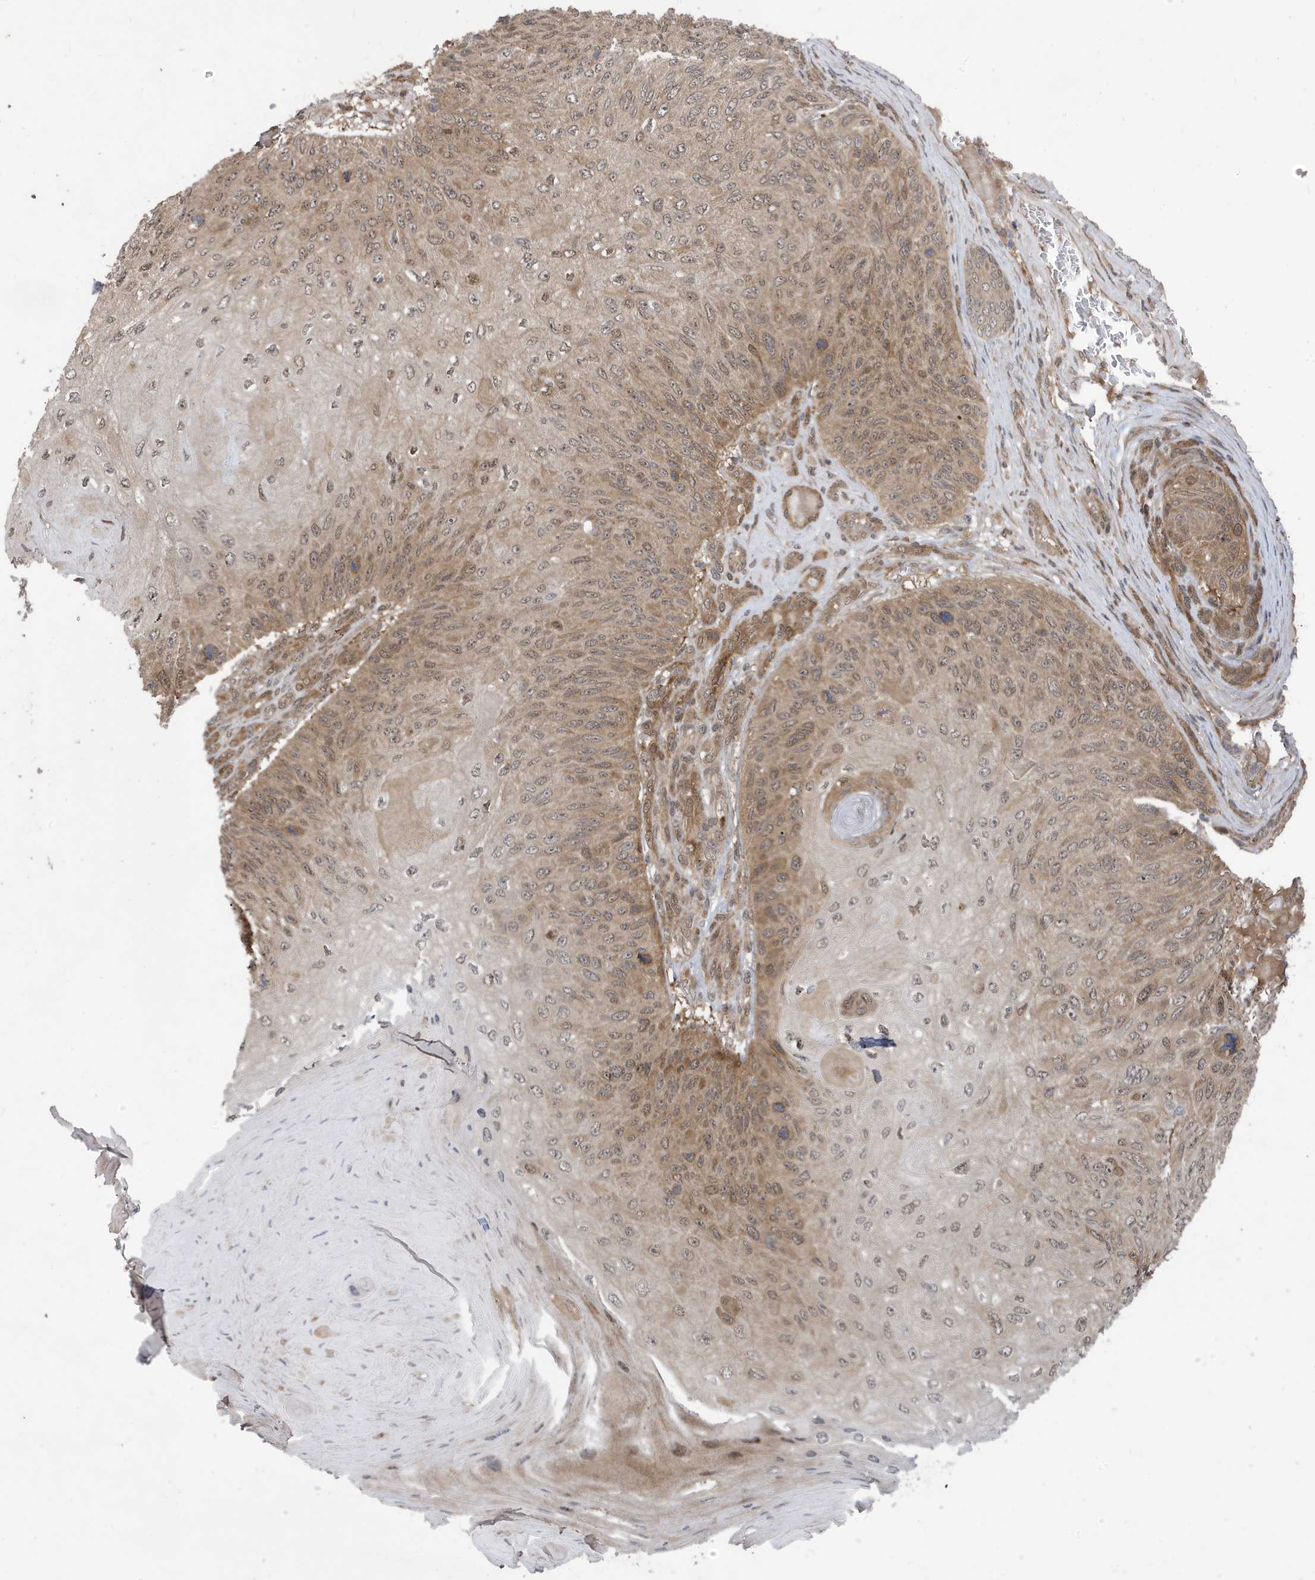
{"staining": {"intensity": "moderate", "quantity": ">75%", "location": "cytoplasmic/membranous"}, "tissue": "skin cancer", "cell_type": "Tumor cells", "image_type": "cancer", "snomed": [{"axis": "morphology", "description": "Squamous cell carcinoma, NOS"}, {"axis": "topography", "description": "Skin"}], "caption": "IHC image of neoplastic tissue: human skin cancer (squamous cell carcinoma) stained using IHC displays medium levels of moderate protein expression localized specifically in the cytoplasmic/membranous of tumor cells, appearing as a cytoplasmic/membranous brown color.", "gene": "UBQLN1", "patient": {"sex": "female", "age": 88}}